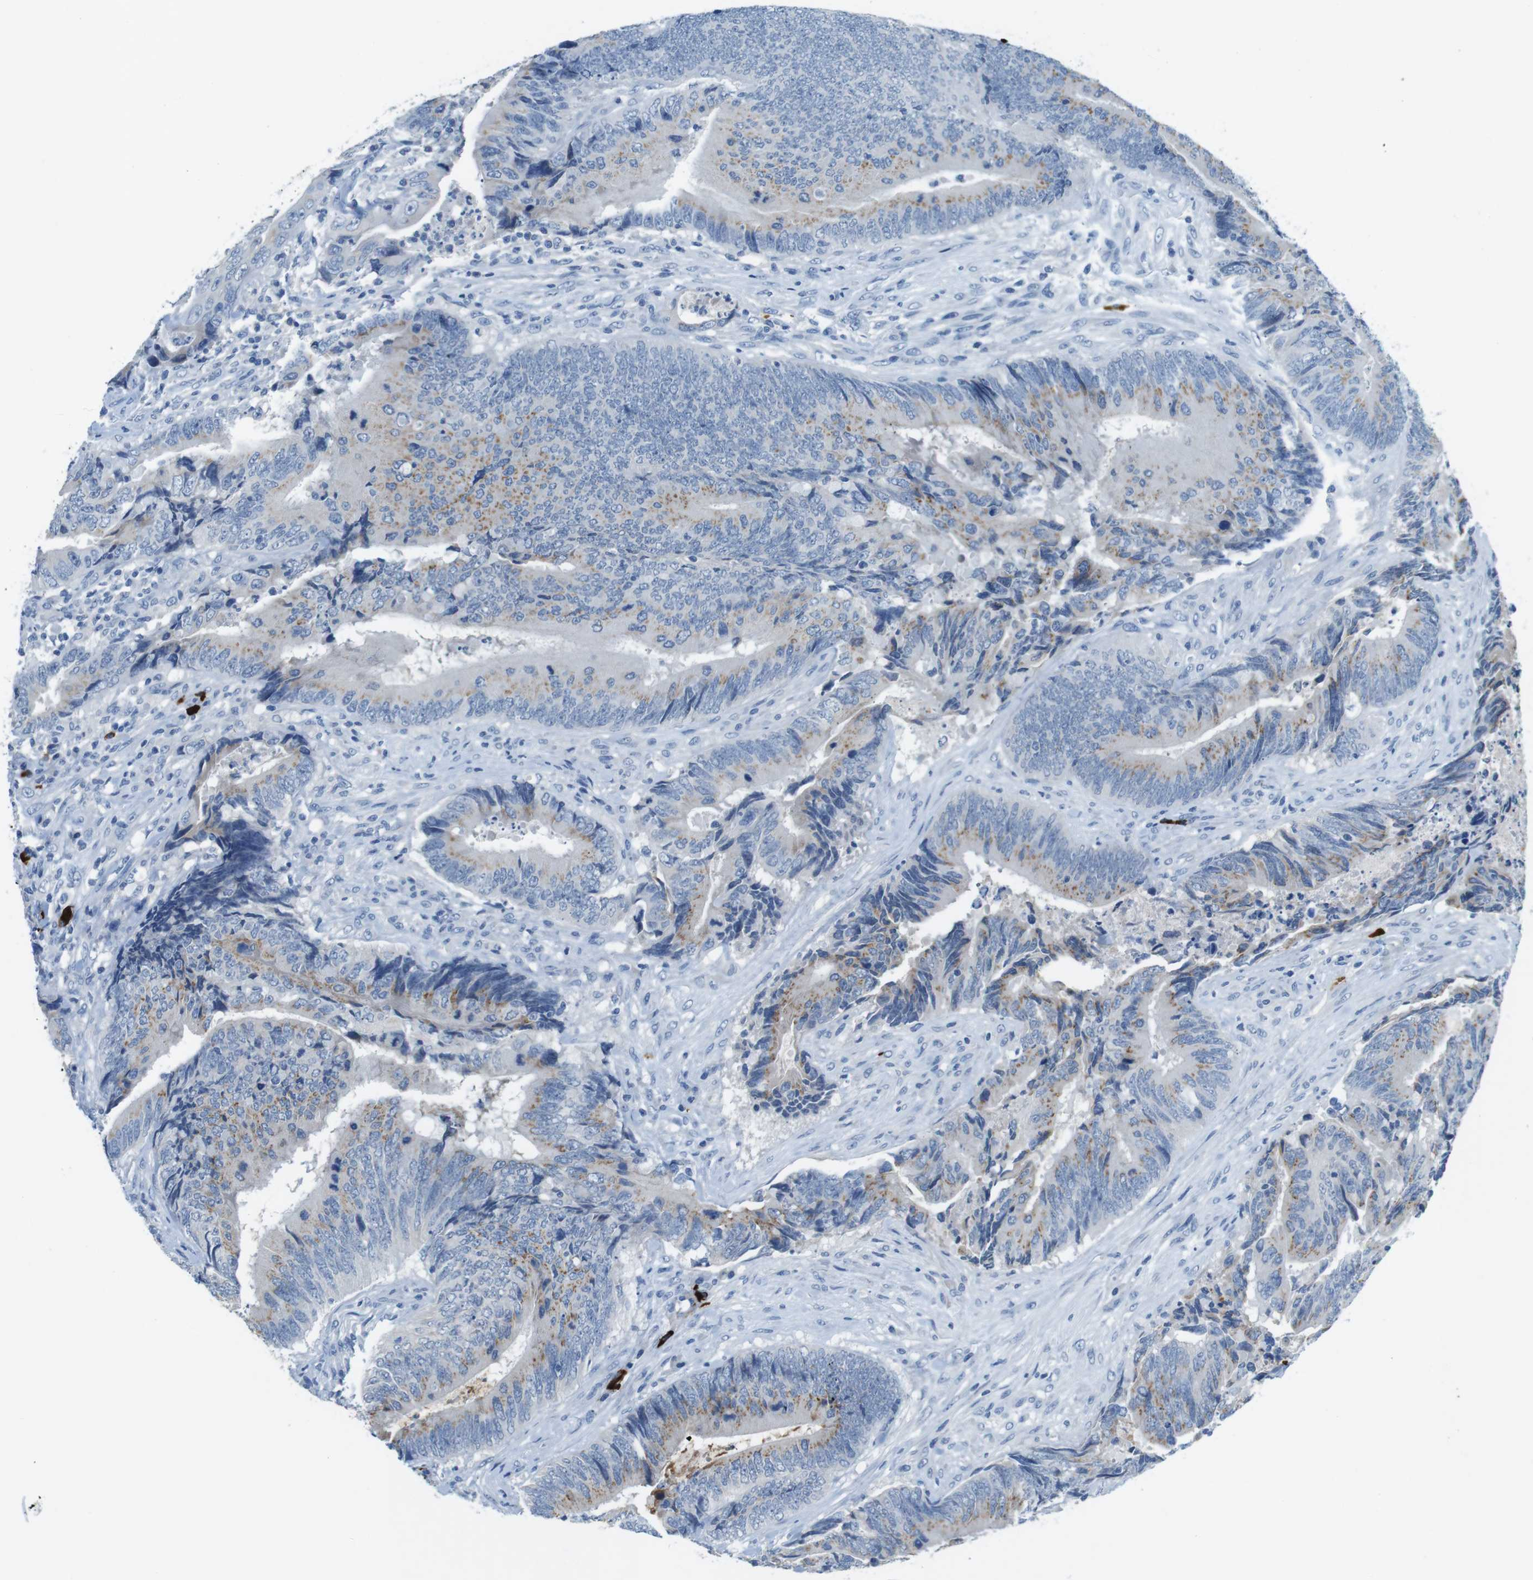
{"staining": {"intensity": "weak", "quantity": "25%-75%", "location": "cytoplasmic/membranous"}, "tissue": "colorectal cancer", "cell_type": "Tumor cells", "image_type": "cancer", "snomed": [{"axis": "morphology", "description": "Normal tissue, NOS"}, {"axis": "morphology", "description": "Adenocarcinoma, NOS"}, {"axis": "topography", "description": "Colon"}], "caption": "The photomicrograph reveals a brown stain indicating the presence of a protein in the cytoplasmic/membranous of tumor cells in colorectal cancer (adenocarcinoma).", "gene": "SLC35A3", "patient": {"sex": "male", "age": 56}}